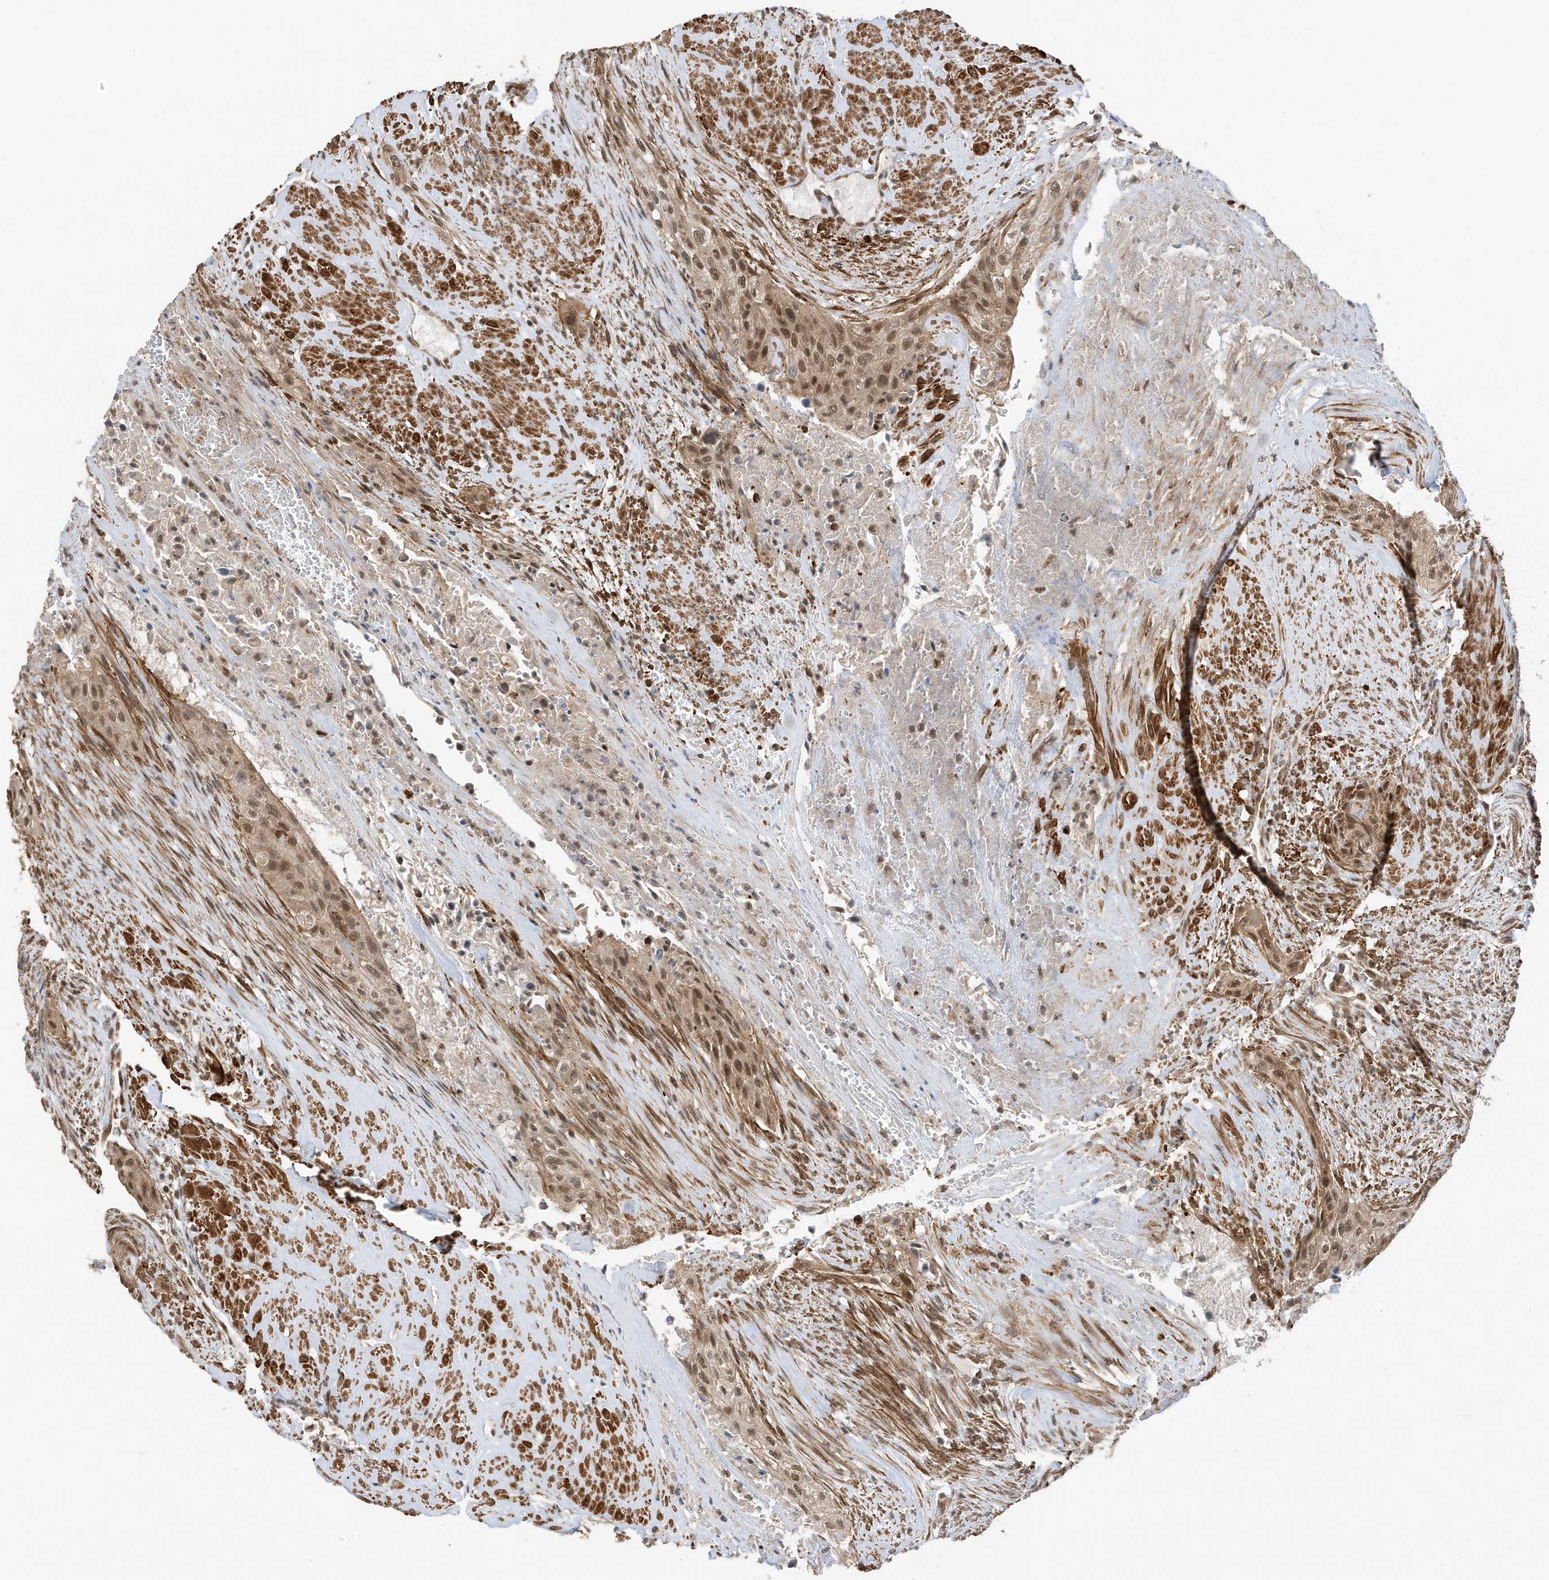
{"staining": {"intensity": "moderate", "quantity": ">75%", "location": "cytoplasmic/membranous,nuclear"}, "tissue": "urothelial cancer", "cell_type": "Tumor cells", "image_type": "cancer", "snomed": [{"axis": "morphology", "description": "Urothelial carcinoma, High grade"}, {"axis": "topography", "description": "Urinary bladder"}], "caption": "Tumor cells demonstrate moderate cytoplasmic/membranous and nuclear staining in approximately >75% of cells in high-grade urothelial carcinoma.", "gene": "MAST3", "patient": {"sex": "male", "age": 35}}